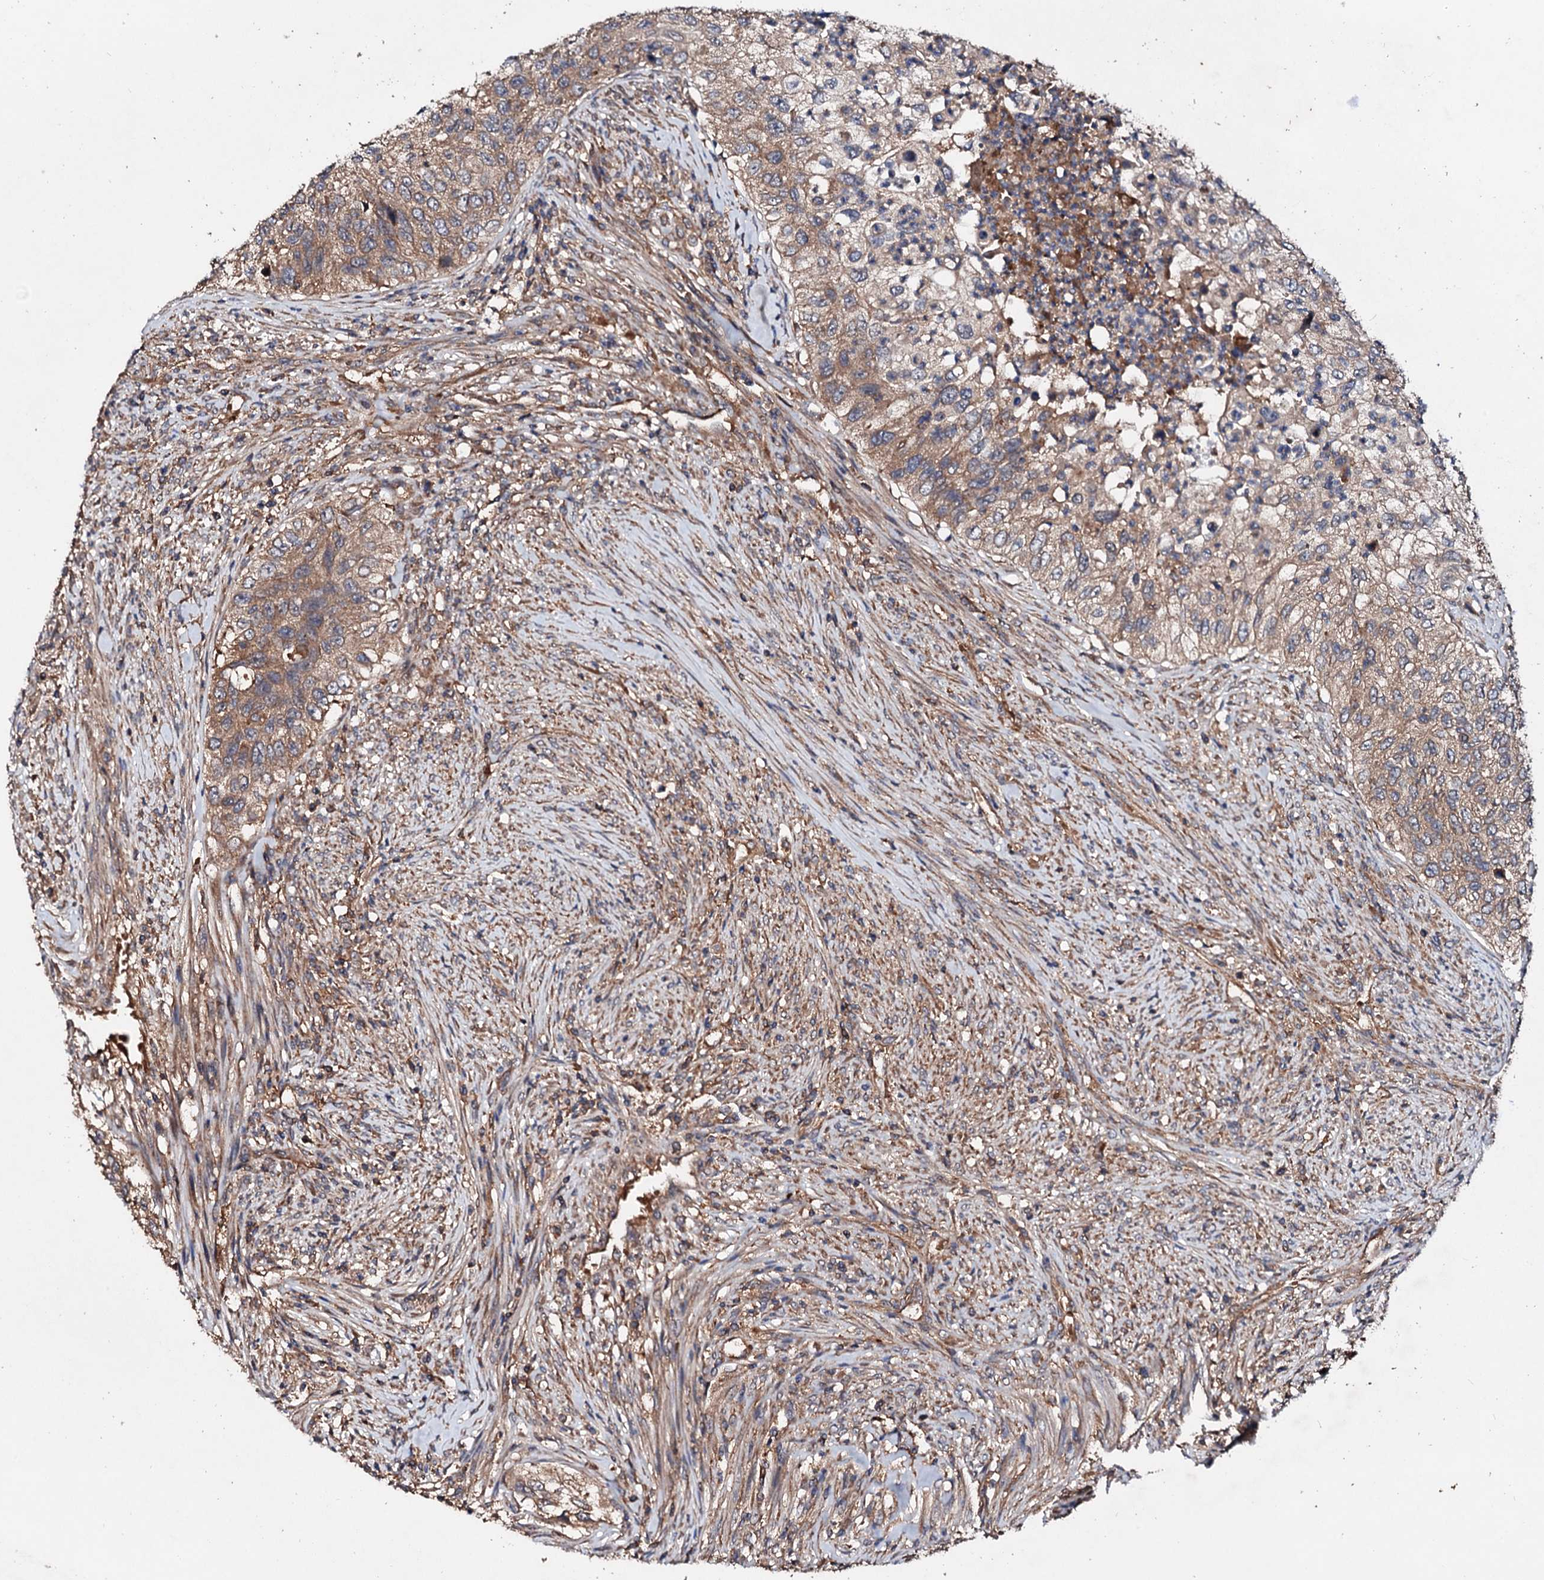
{"staining": {"intensity": "moderate", "quantity": ">75%", "location": "cytoplasmic/membranous"}, "tissue": "urothelial cancer", "cell_type": "Tumor cells", "image_type": "cancer", "snomed": [{"axis": "morphology", "description": "Urothelial carcinoma, High grade"}, {"axis": "topography", "description": "Urinary bladder"}], "caption": "Approximately >75% of tumor cells in urothelial cancer display moderate cytoplasmic/membranous protein expression as visualized by brown immunohistochemical staining.", "gene": "EXTL1", "patient": {"sex": "female", "age": 60}}